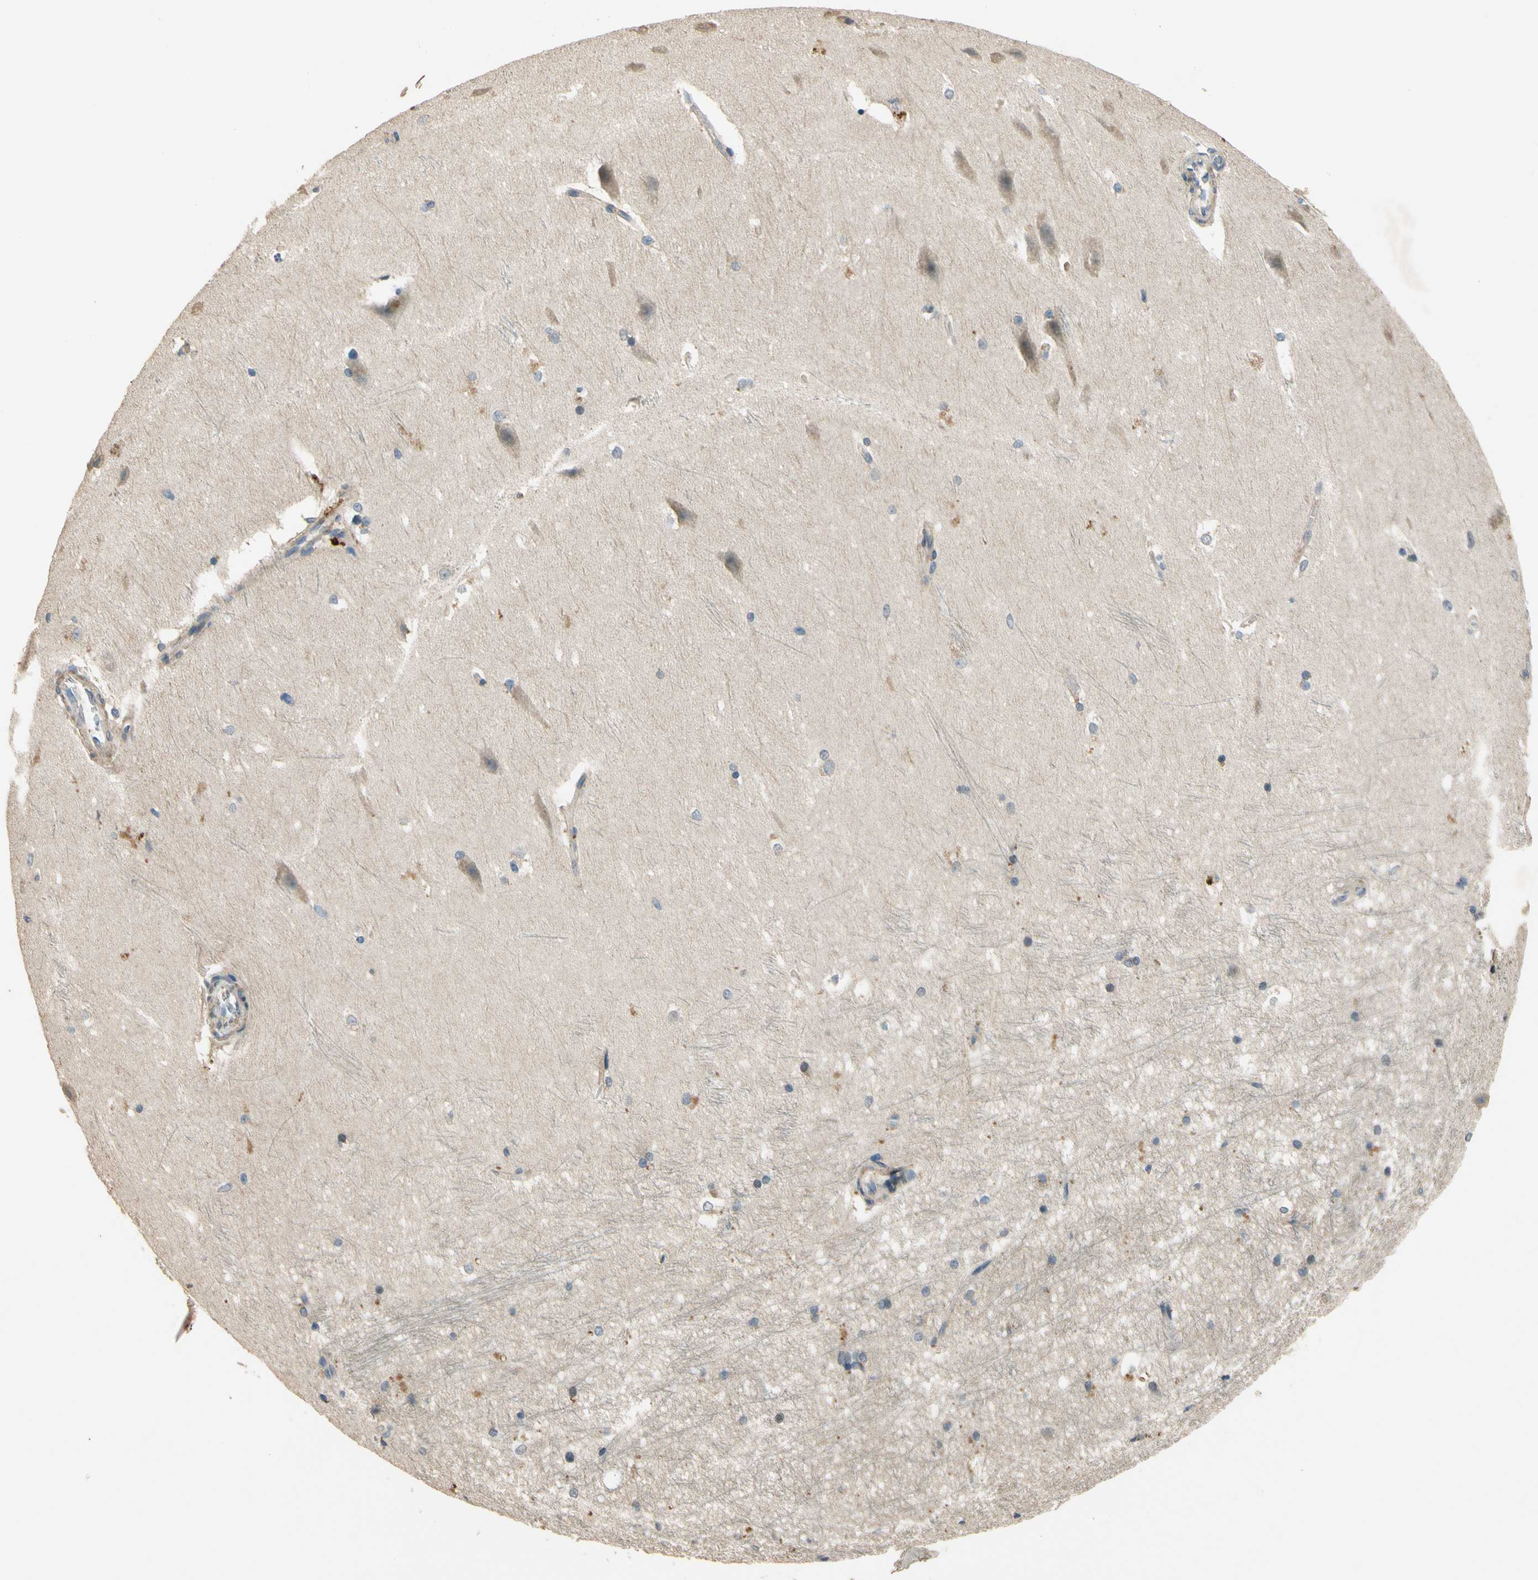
{"staining": {"intensity": "negative", "quantity": "none", "location": "none"}, "tissue": "hippocampus", "cell_type": "Glial cells", "image_type": "normal", "snomed": [{"axis": "morphology", "description": "Normal tissue, NOS"}, {"axis": "topography", "description": "Hippocampus"}], "caption": "This is an IHC histopathology image of normal human hippocampus. There is no positivity in glial cells.", "gene": "ALKBH3", "patient": {"sex": "female", "age": 19}}